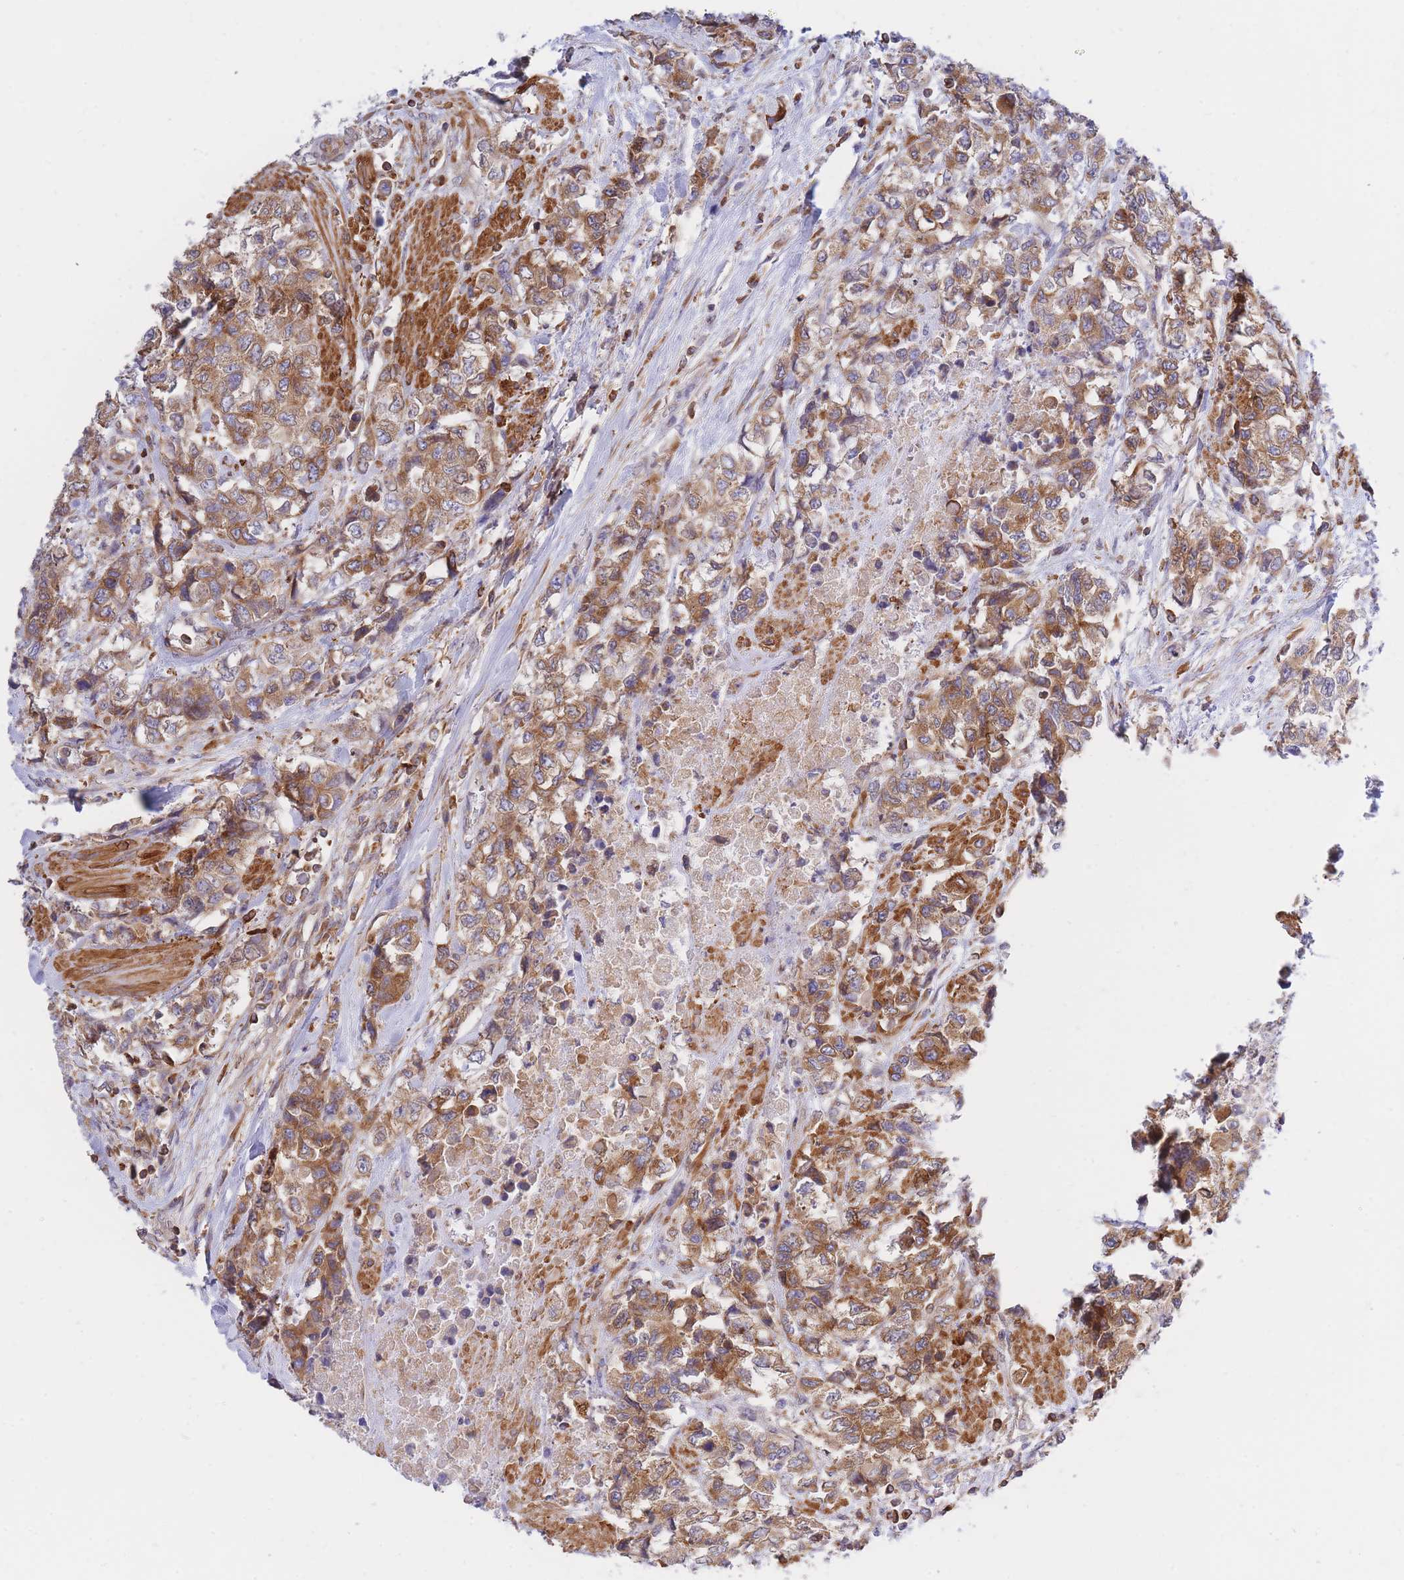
{"staining": {"intensity": "moderate", "quantity": ">75%", "location": "cytoplasmic/membranous"}, "tissue": "urothelial cancer", "cell_type": "Tumor cells", "image_type": "cancer", "snomed": [{"axis": "morphology", "description": "Urothelial carcinoma, High grade"}, {"axis": "topography", "description": "Urinary bladder"}], "caption": "Immunohistochemistry of human urothelial carcinoma (high-grade) shows medium levels of moderate cytoplasmic/membranous expression in about >75% of tumor cells.", "gene": "REM1", "patient": {"sex": "female", "age": 78}}